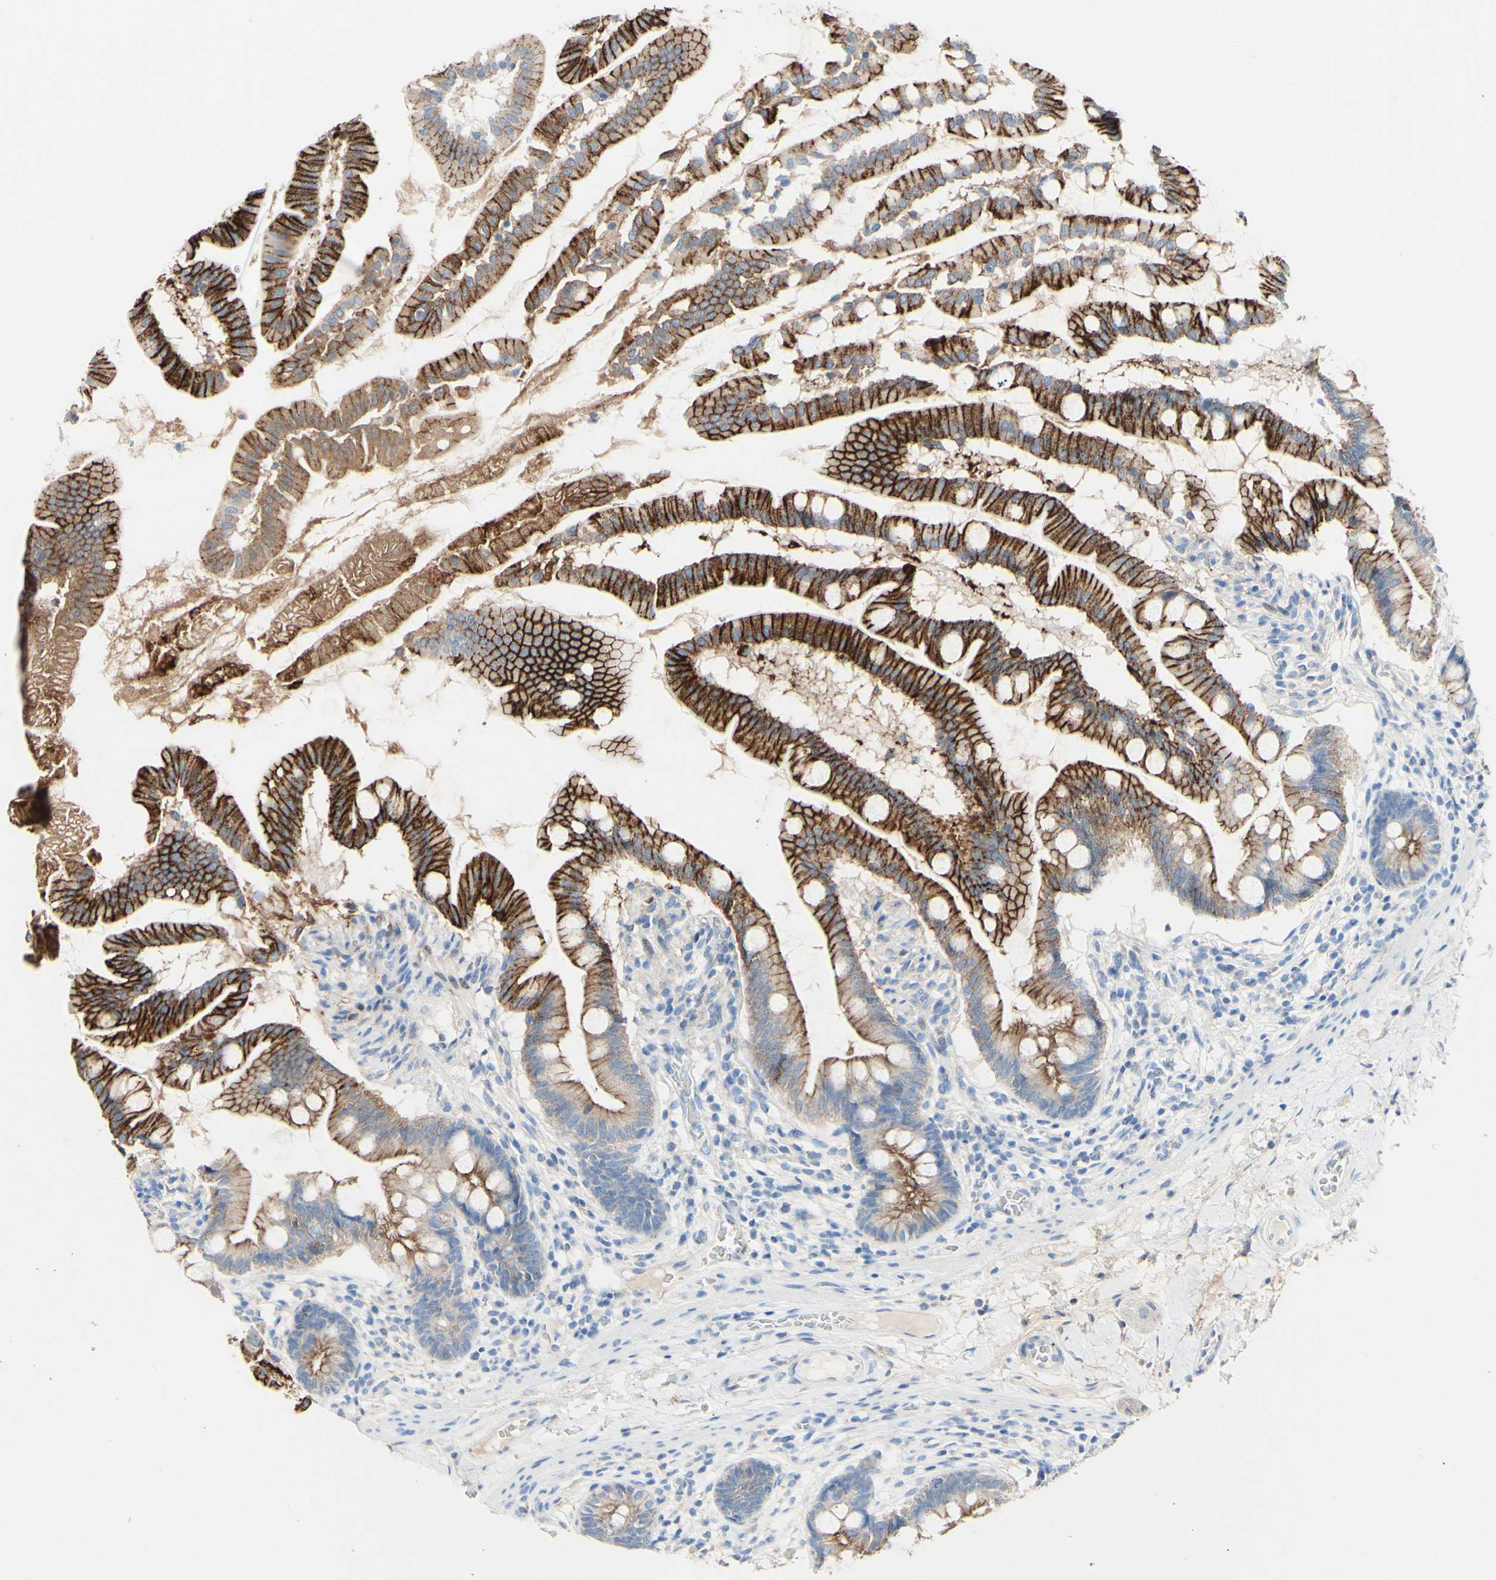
{"staining": {"intensity": "strong", "quantity": "25%-75%", "location": "cytoplasmic/membranous"}, "tissue": "small intestine", "cell_type": "Glandular cells", "image_type": "normal", "snomed": [{"axis": "morphology", "description": "Normal tissue, NOS"}, {"axis": "topography", "description": "Small intestine"}], "caption": "Unremarkable small intestine was stained to show a protein in brown. There is high levels of strong cytoplasmic/membranous staining in about 25%-75% of glandular cells. (DAB IHC with brightfield microscopy, high magnification).", "gene": "DSC2", "patient": {"sex": "female", "age": 56}}